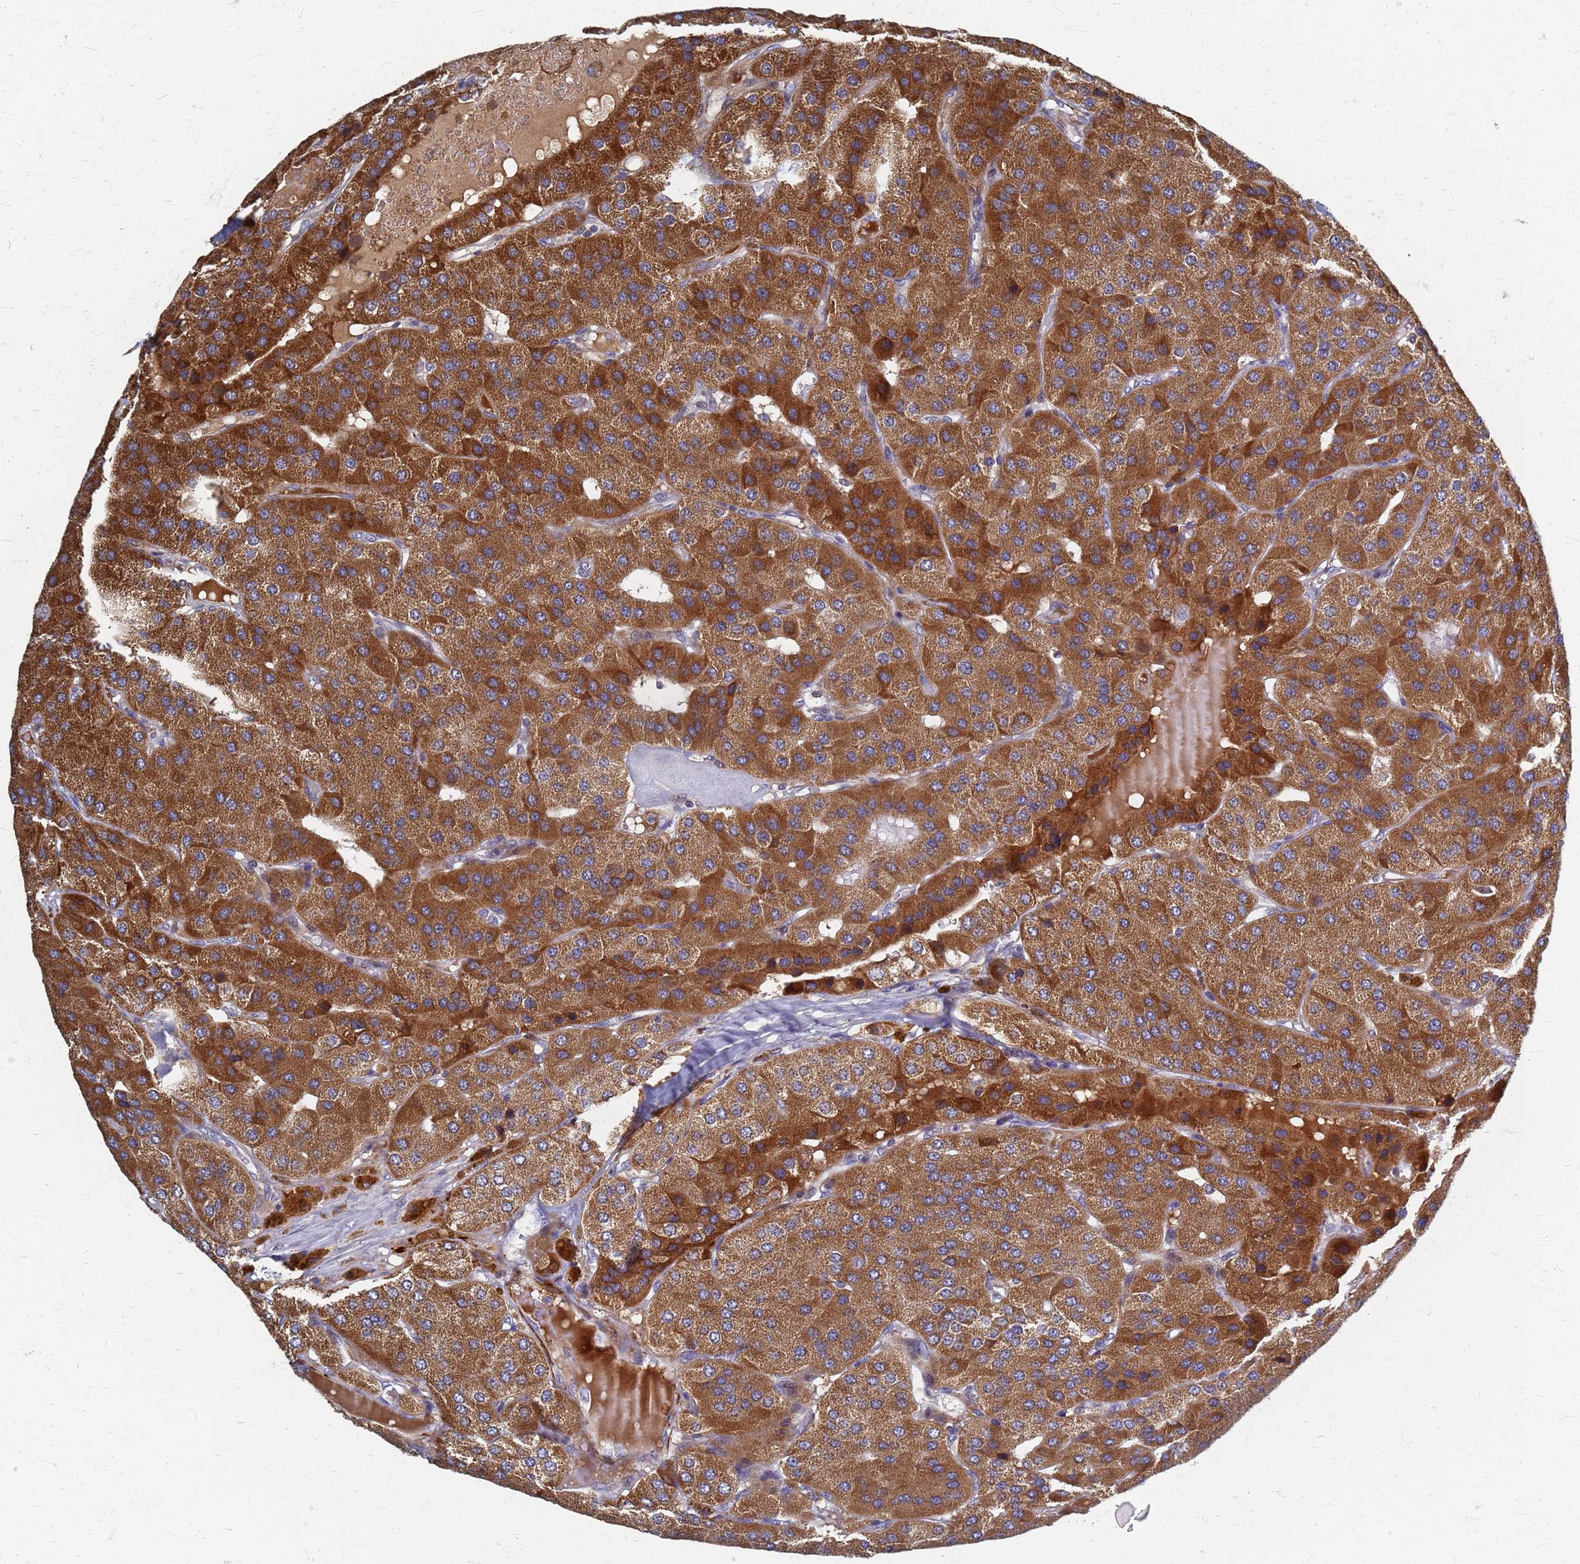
{"staining": {"intensity": "strong", "quantity": ">75%", "location": "cytoplasmic/membranous"}, "tissue": "parathyroid gland", "cell_type": "Glandular cells", "image_type": "normal", "snomed": [{"axis": "morphology", "description": "Normal tissue, NOS"}, {"axis": "morphology", "description": "Adenoma, NOS"}, {"axis": "topography", "description": "Parathyroid gland"}], "caption": "IHC (DAB) staining of benign parathyroid gland displays strong cytoplasmic/membranous protein expression in approximately >75% of glandular cells.", "gene": "ATPAF1", "patient": {"sex": "female", "age": 86}}